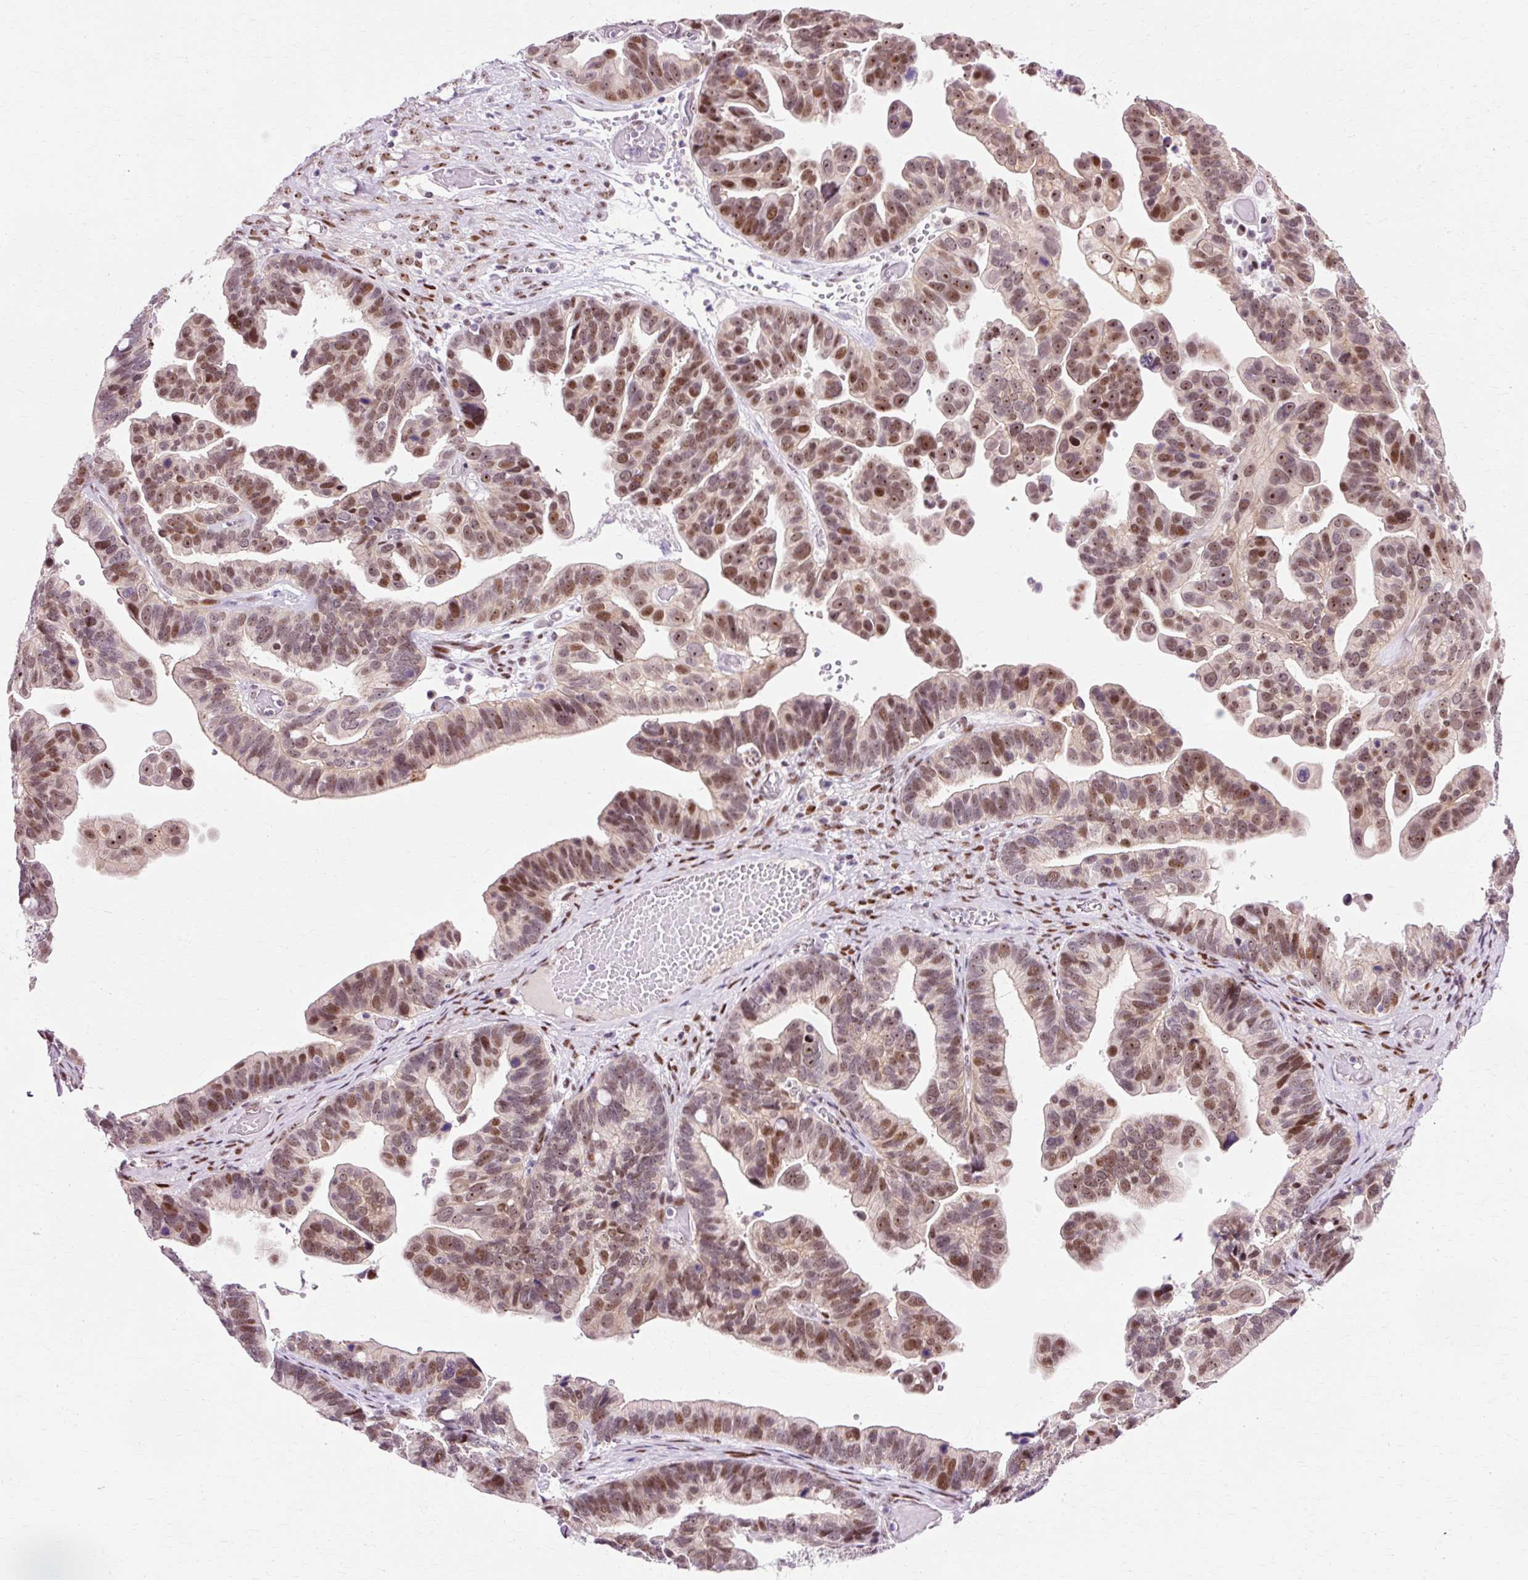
{"staining": {"intensity": "moderate", "quantity": ">75%", "location": "nuclear"}, "tissue": "ovarian cancer", "cell_type": "Tumor cells", "image_type": "cancer", "snomed": [{"axis": "morphology", "description": "Cystadenocarcinoma, serous, NOS"}, {"axis": "topography", "description": "Ovary"}], "caption": "There is medium levels of moderate nuclear expression in tumor cells of ovarian serous cystadenocarcinoma, as demonstrated by immunohistochemical staining (brown color).", "gene": "MACROD2", "patient": {"sex": "female", "age": 56}}